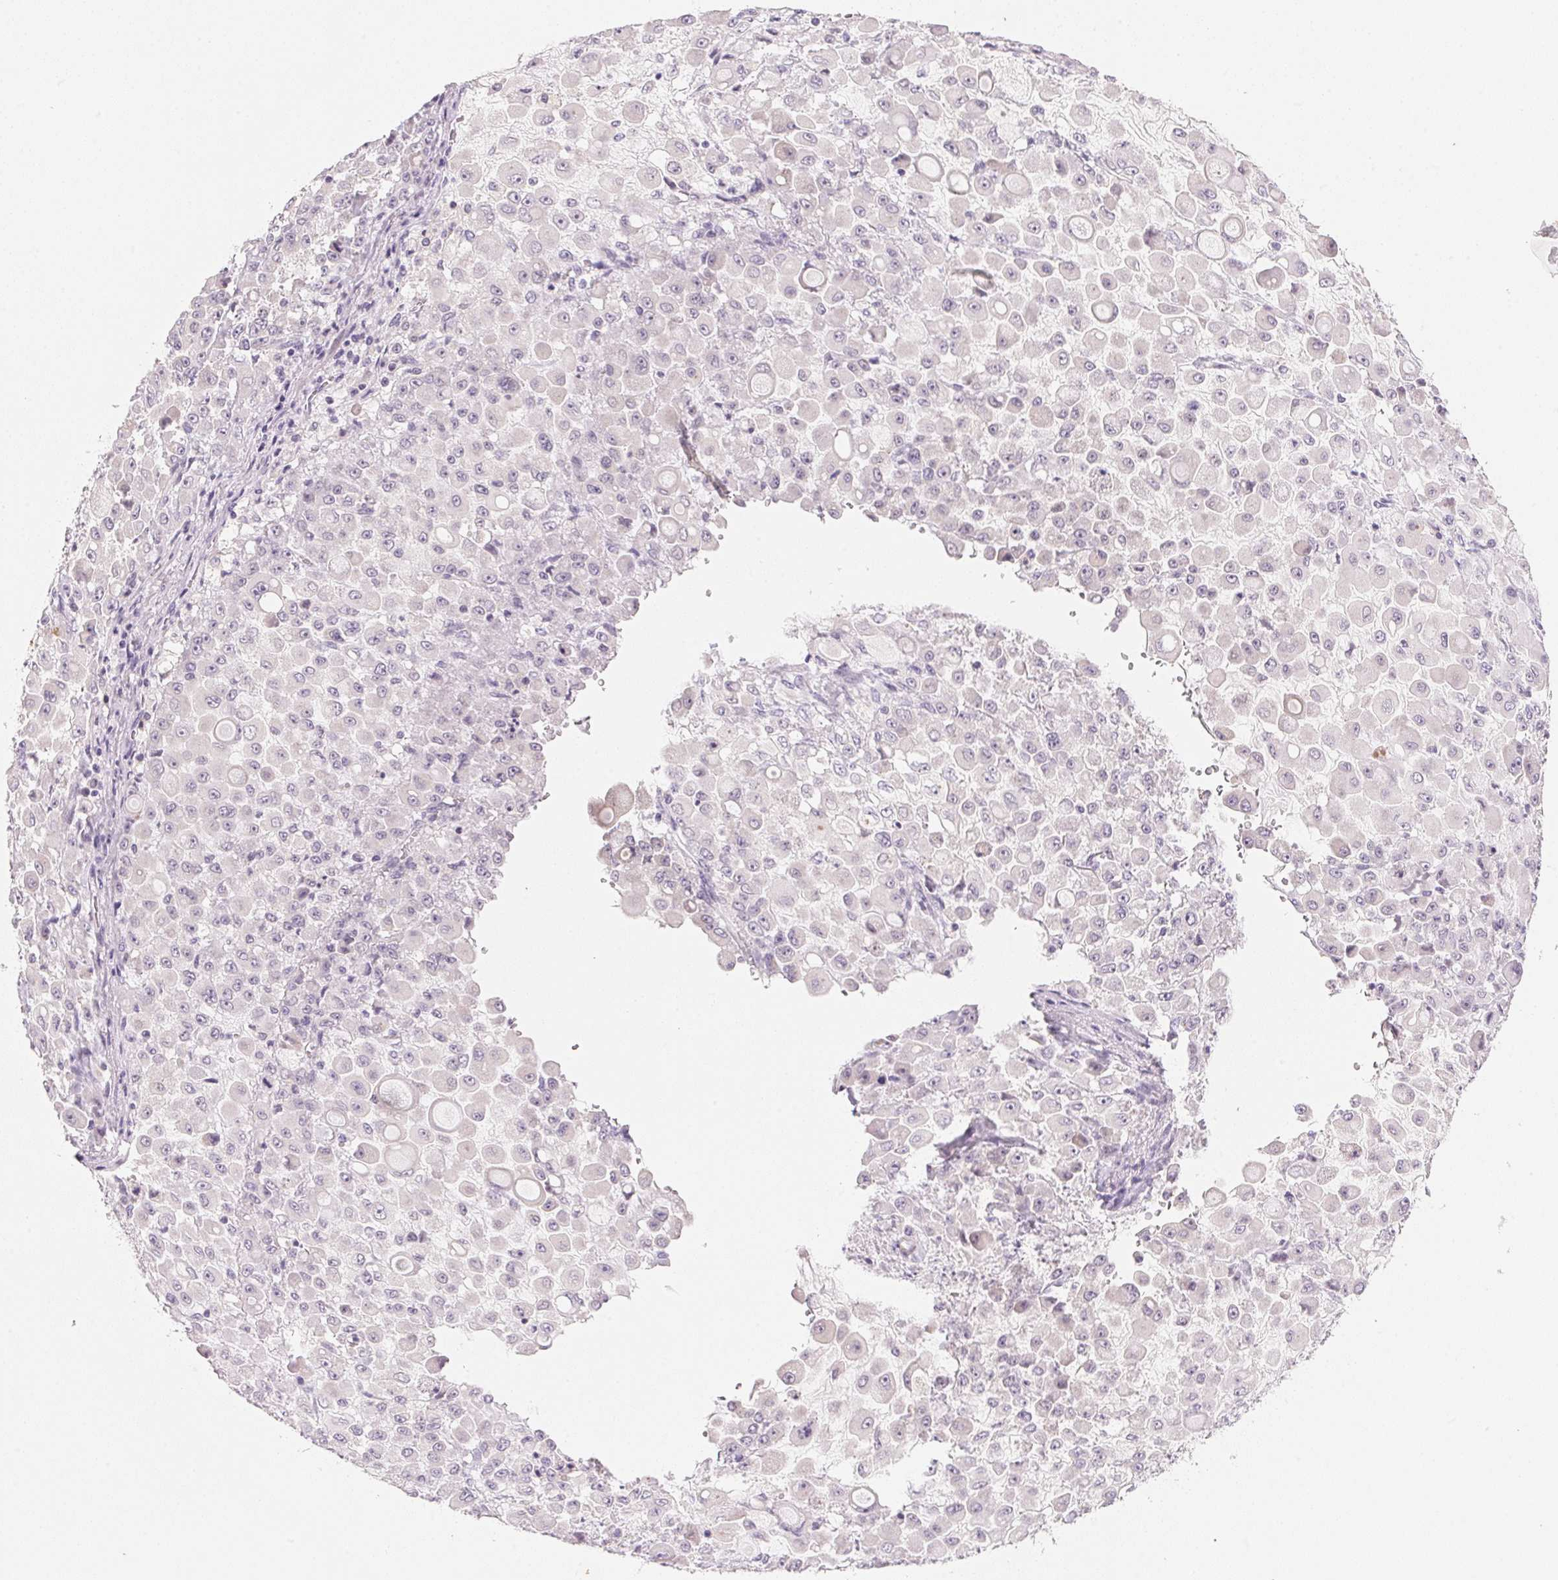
{"staining": {"intensity": "negative", "quantity": "none", "location": "none"}, "tissue": "stomach cancer", "cell_type": "Tumor cells", "image_type": "cancer", "snomed": [{"axis": "morphology", "description": "Adenocarcinoma, NOS"}, {"axis": "topography", "description": "Stomach"}], "caption": "Tumor cells show no significant expression in stomach adenocarcinoma.", "gene": "MCOLN3", "patient": {"sex": "female", "age": 76}}